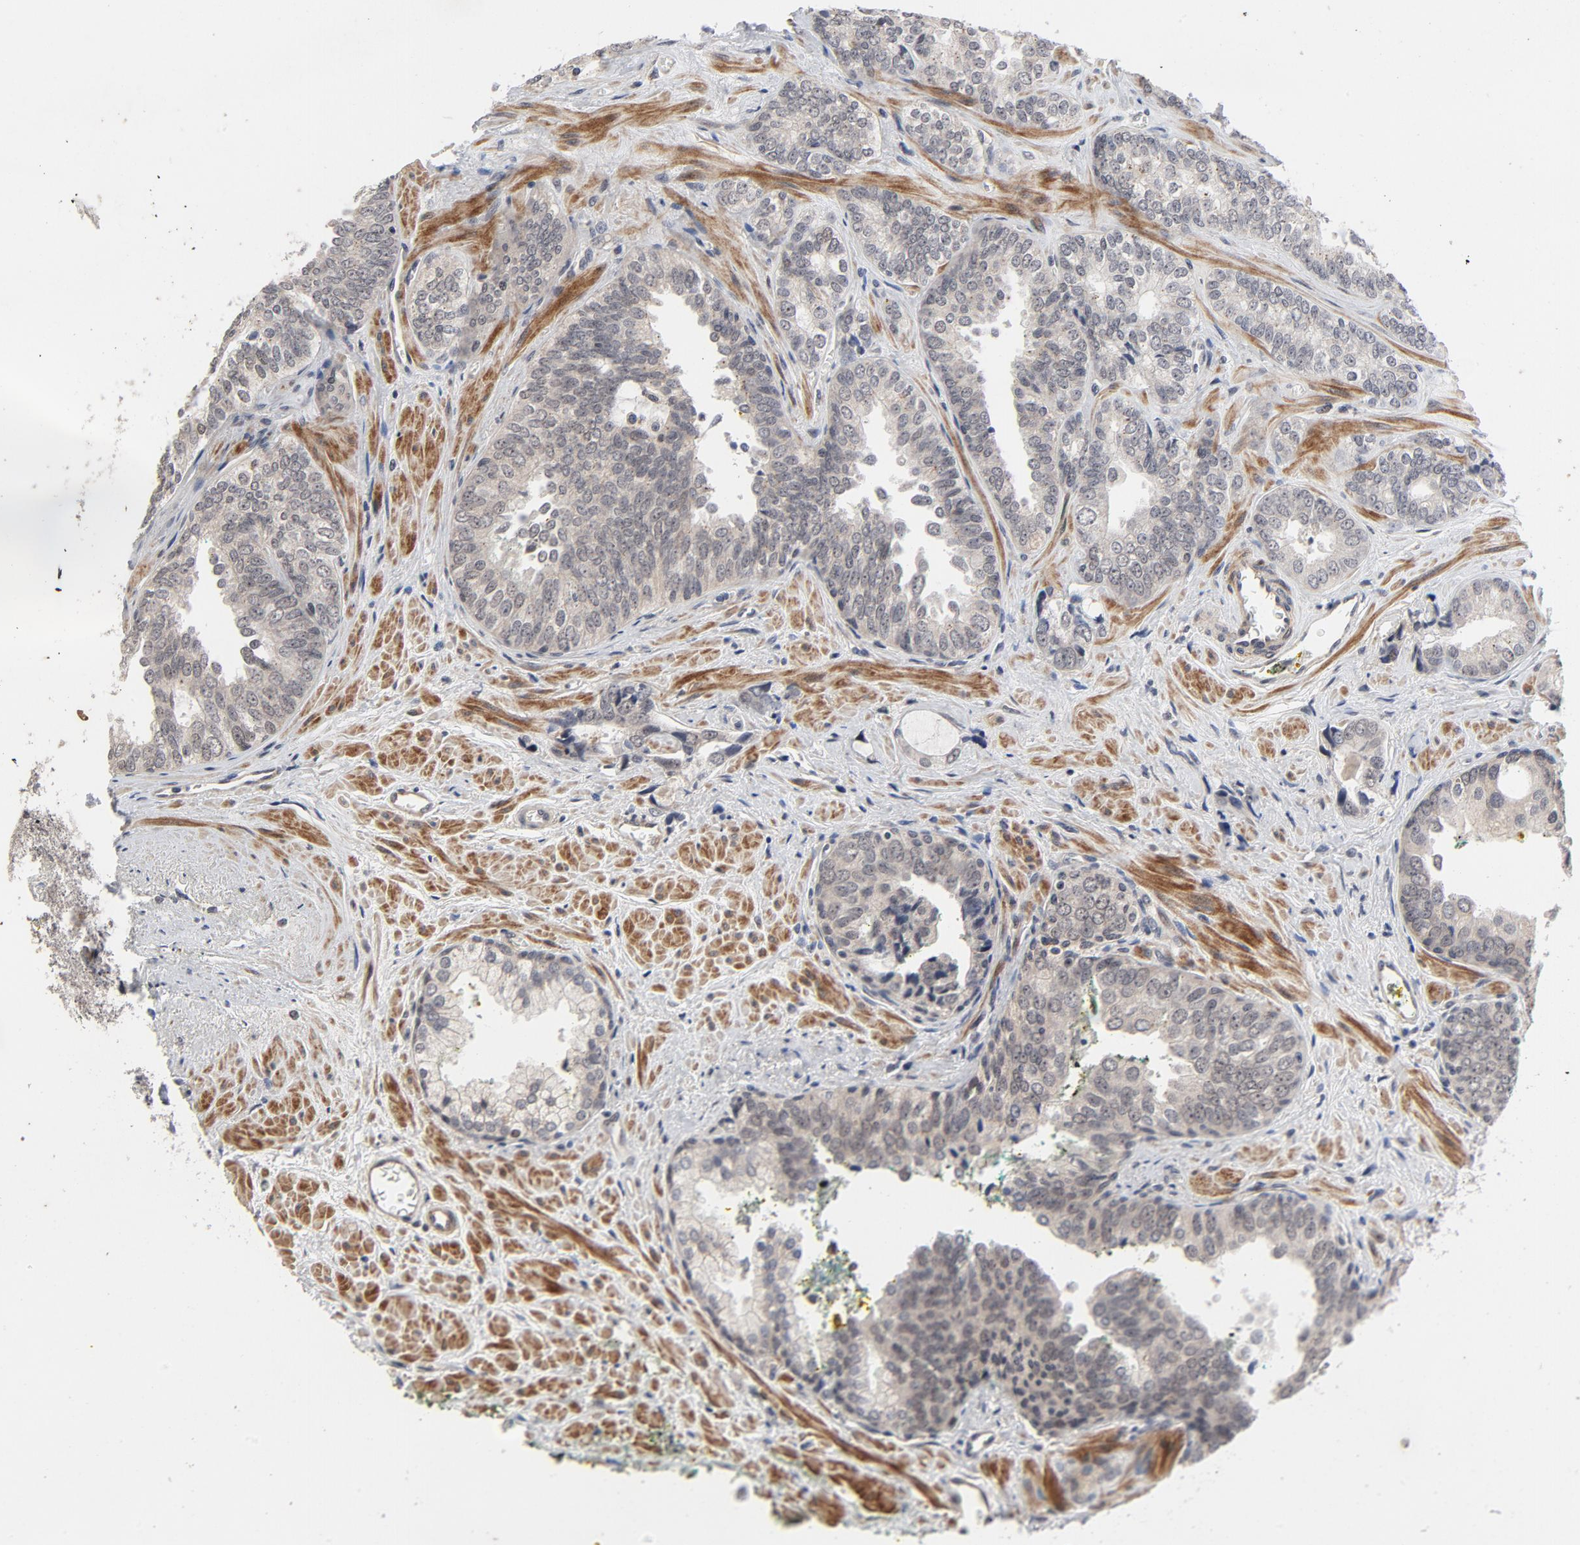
{"staining": {"intensity": "negative", "quantity": "none", "location": "none"}, "tissue": "prostate cancer", "cell_type": "Tumor cells", "image_type": "cancer", "snomed": [{"axis": "morphology", "description": "Adenocarcinoma, High grade"}, {"axis": "topography", "description": "Prostate"}], "caption": "Immunohistochemical staining of human adenocarcinoma (high-grade) (prostate) shows no significant positivity in tumor cells. The staining was performed using DAB (3,3'-diaminobenzidine) to visualize the protein expression in brown, while the nuclei were stained in blue with hematoxylin (Magnification: 20x).", "gene": "ZKSCAN8", "patient": {"sex": "male", "age": 67}}